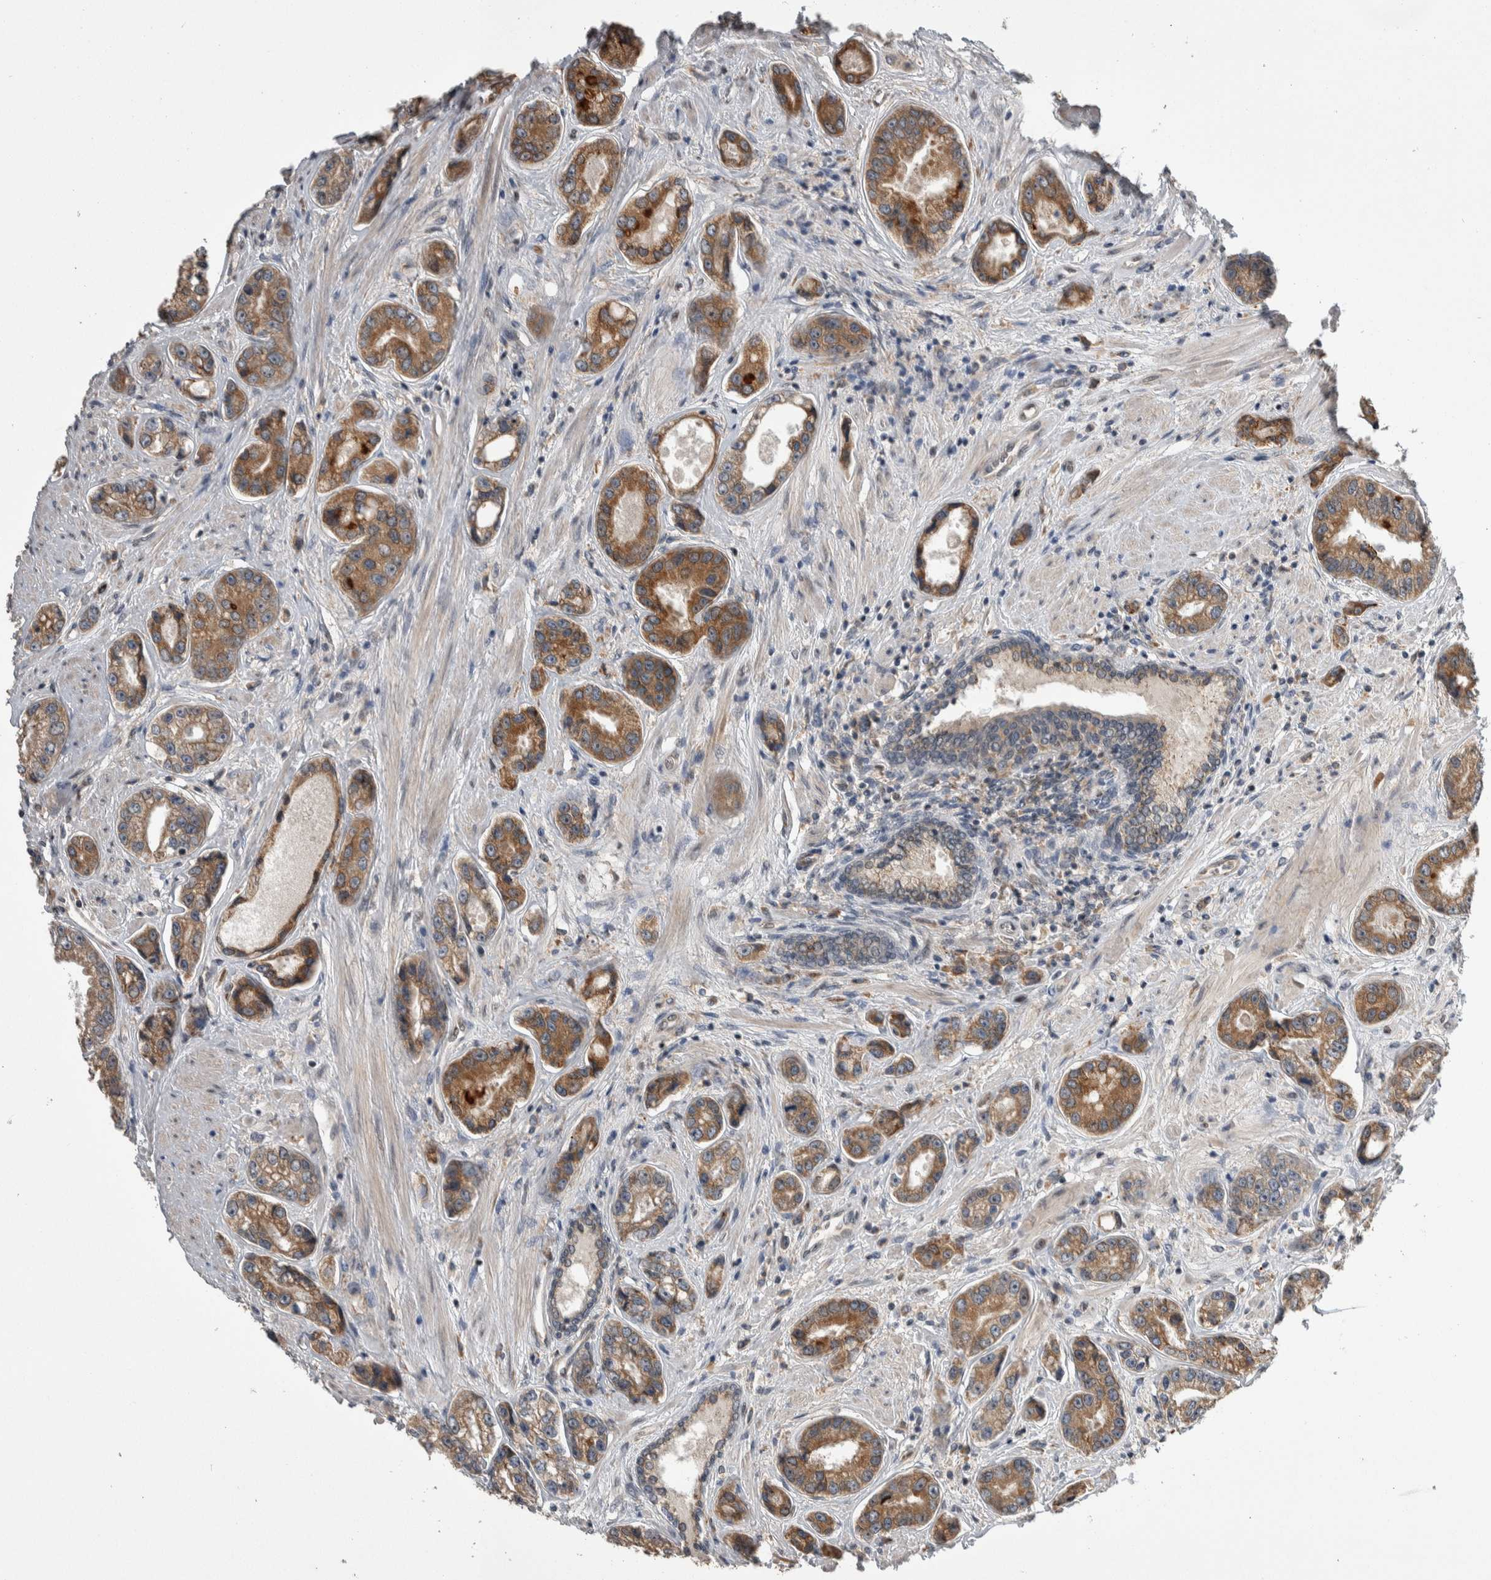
{"staining": {"intensity": "moderate", "quantity": ">75%", "location": "cytoplasmic/membranous"}, "tissue": "prostate cancer", "cell_type": "Tumor cells", "image_type": "cancer", "snomed": [{"axis": "morphology", "description": "Adenocarcinoma, High grade"}, {"axis": "topography", "description": "Prostate"}], "caption": "The histopathology image demonstrates staining of adenocarcinoma (high-grade) (prostate), revealing moderate cytoplasmic/membranous protein positivity (brown color) within tumor cells.", "gene": "PRDM4", "patient": {"sex": "male", "age": 61}}